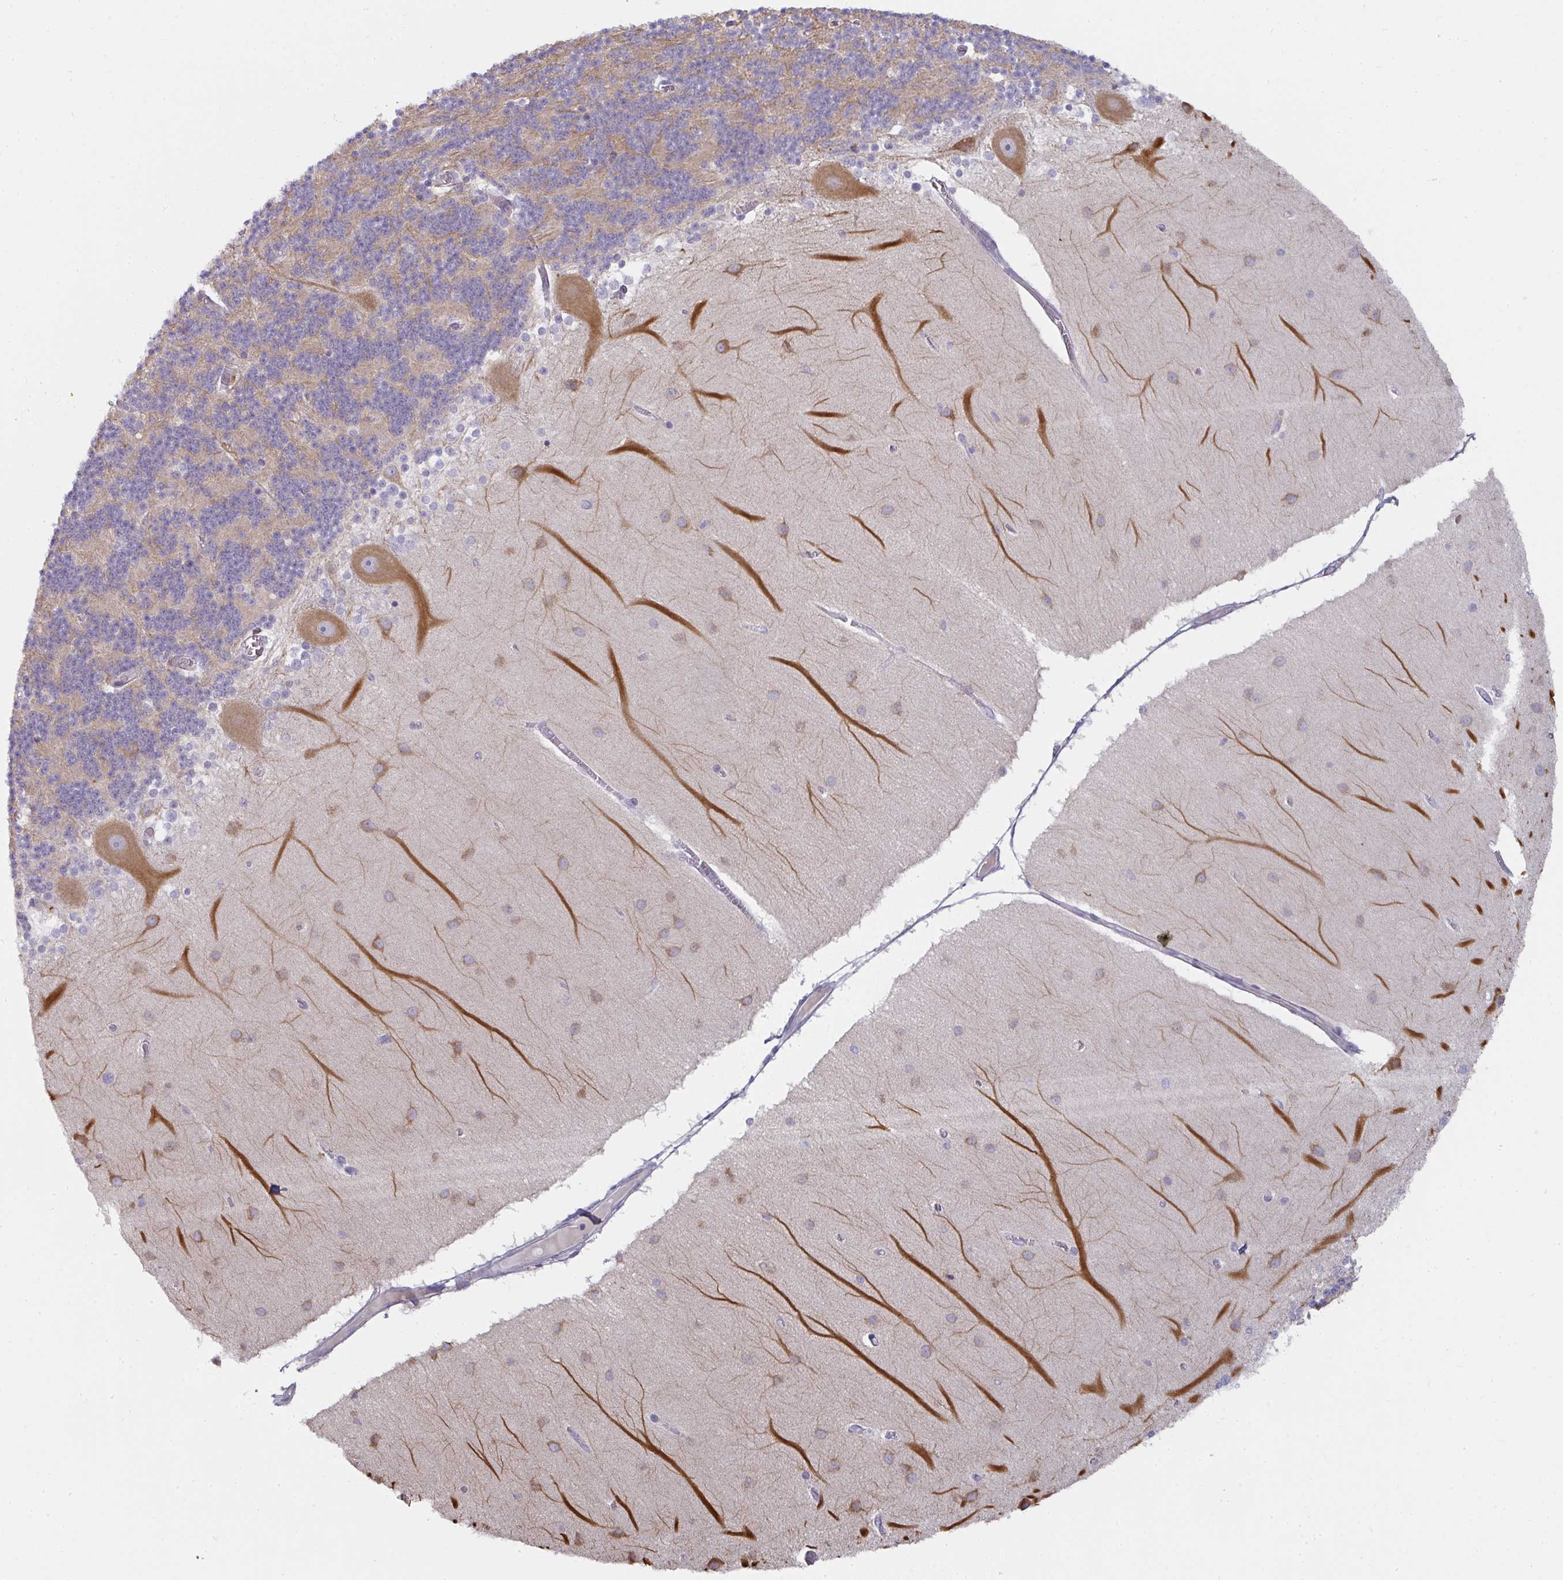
{"staining": {"intensity": "weak", "quantity": "25%-75%", "location": "cytoplasmic/membranous"}, "tissue": "cerebellum", "cell_type": "Cells in granular layer", "image_type": "normal", "snomed": [{"axis": "morphology", "description": "Normal tissue, NOS"}, {"axis": "topography", "description": "Cerebellum"}], "caption": "A high-resolution image shows immunohistochemistry staining of unremarkable cerebellum, which shows weak cytoplasmic/membranous expression in about 25%-75% of cells in granular layer.", "gene": "SHB", "patient": {"sex": "female", "age": 54}}